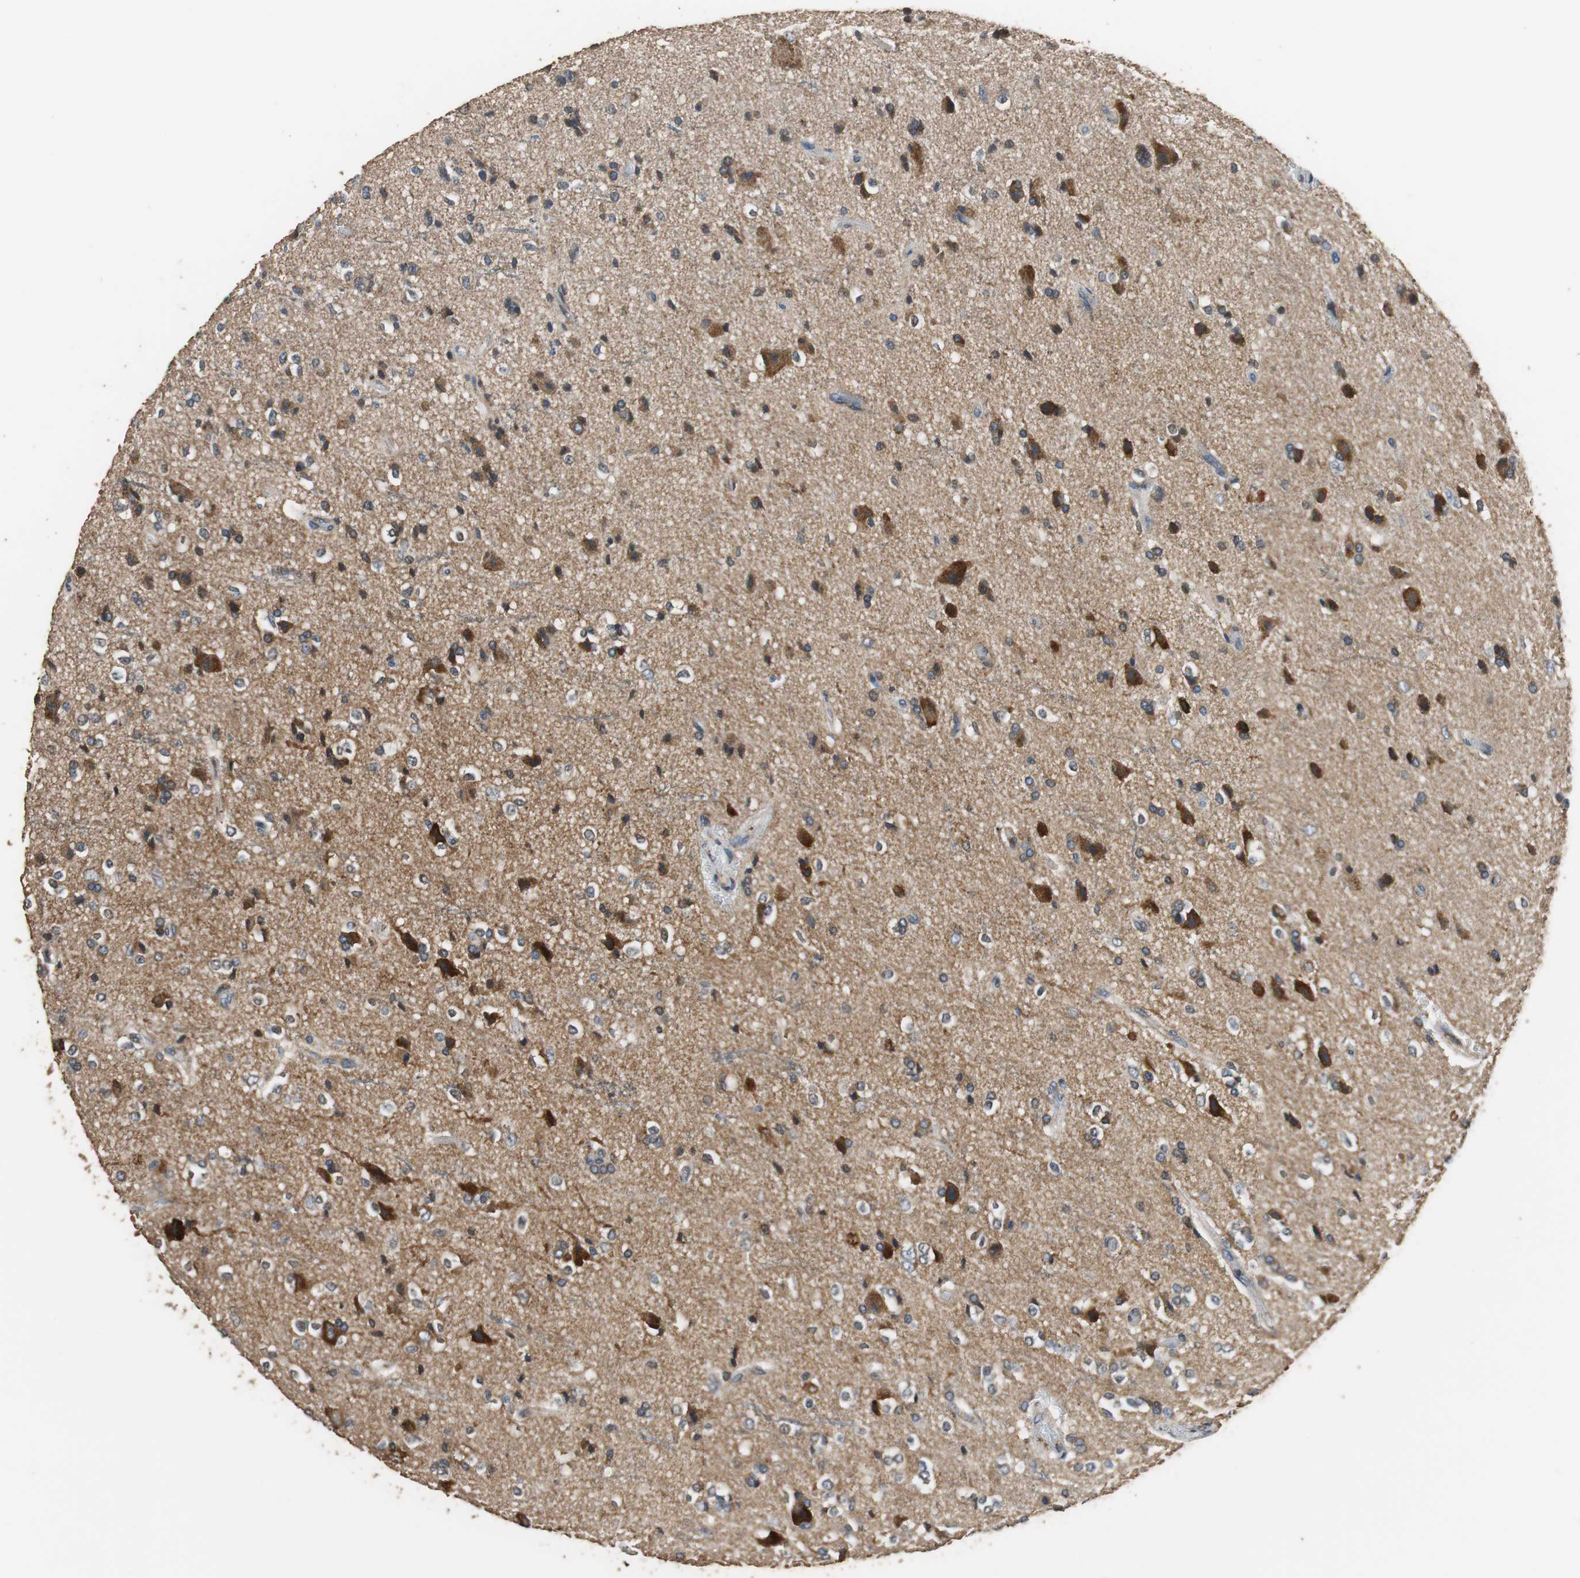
{"staining": {"intensity": "moderate", "quantity": "25%-75%", "location": "cytoplasmic/membranous"}, "tissue": "glioma", "cell_type": "Tumor cells", "image_type": "cancer", "snomed": [{"axis": "morphology", "description": "Glioma, malignant, High grade"}, {"axis": "topography", "description": "Brain"}], "caption": "Glioma stained with a protein marker shows moderate staining in tumor cells.", "gene": "PRKRA", "patient": {"sex": "male", "age": 47}}